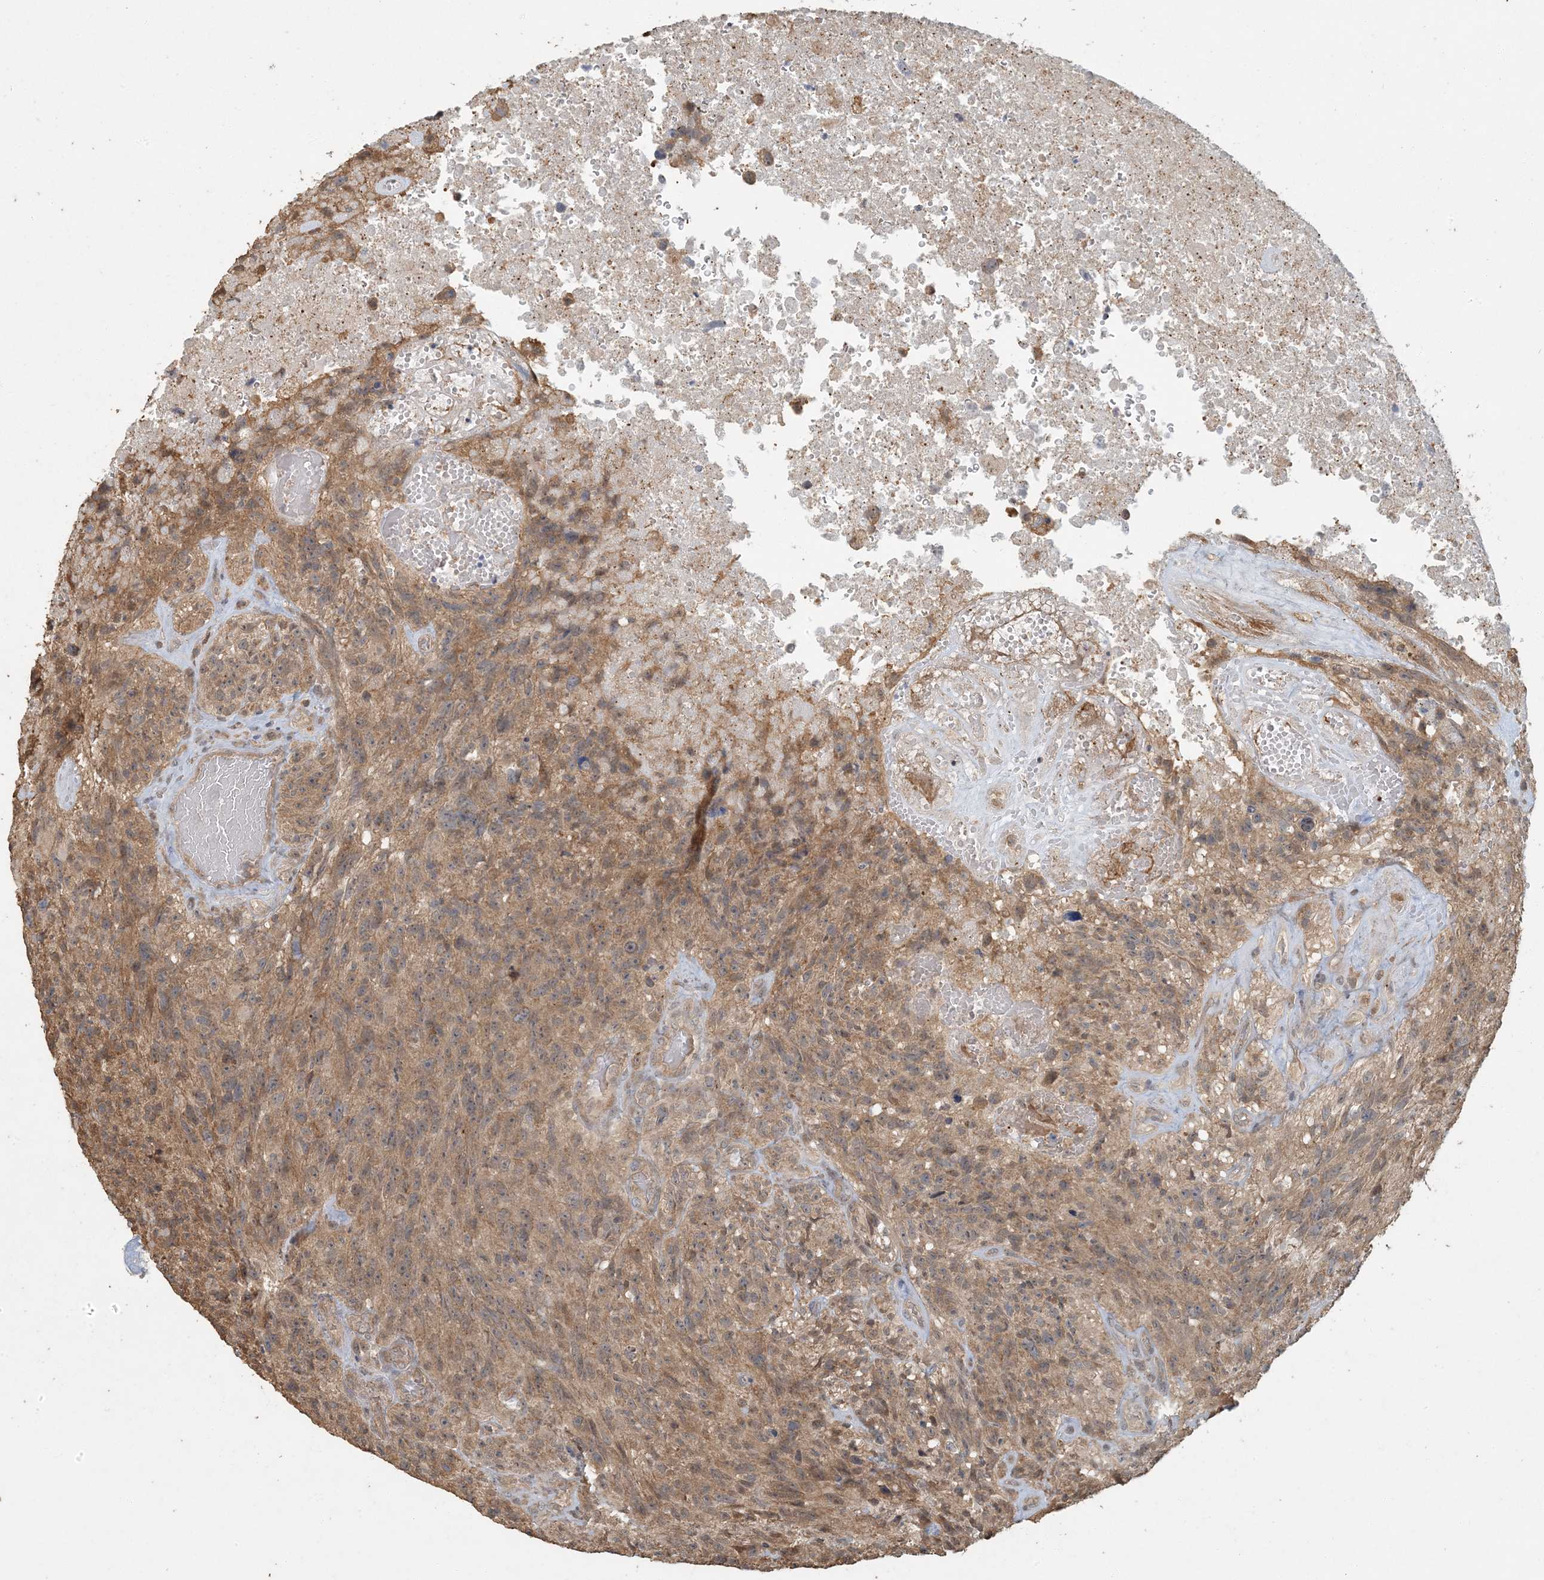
{"staining": {"intensity": "moderate", "quantity": ">75%", "location": "cytoplasmic/membranous"}, "tissue": "glioma", "cell_type": "Tumor cells", "image_type": "cancer", "snomed": [{"axis": "morphology", "description": "Glioma, malignant, High grade"}, {"axis": "topography", "description": "Brain"}], "caption": "Immunohistochemical staining of human high-grade glioma (malignant) reveals moderate cytoplasmic/membranous protein staining in about >75% of tumor cells.", "gene": "AK9", "patient": {"sex": "male", "age": 69}}